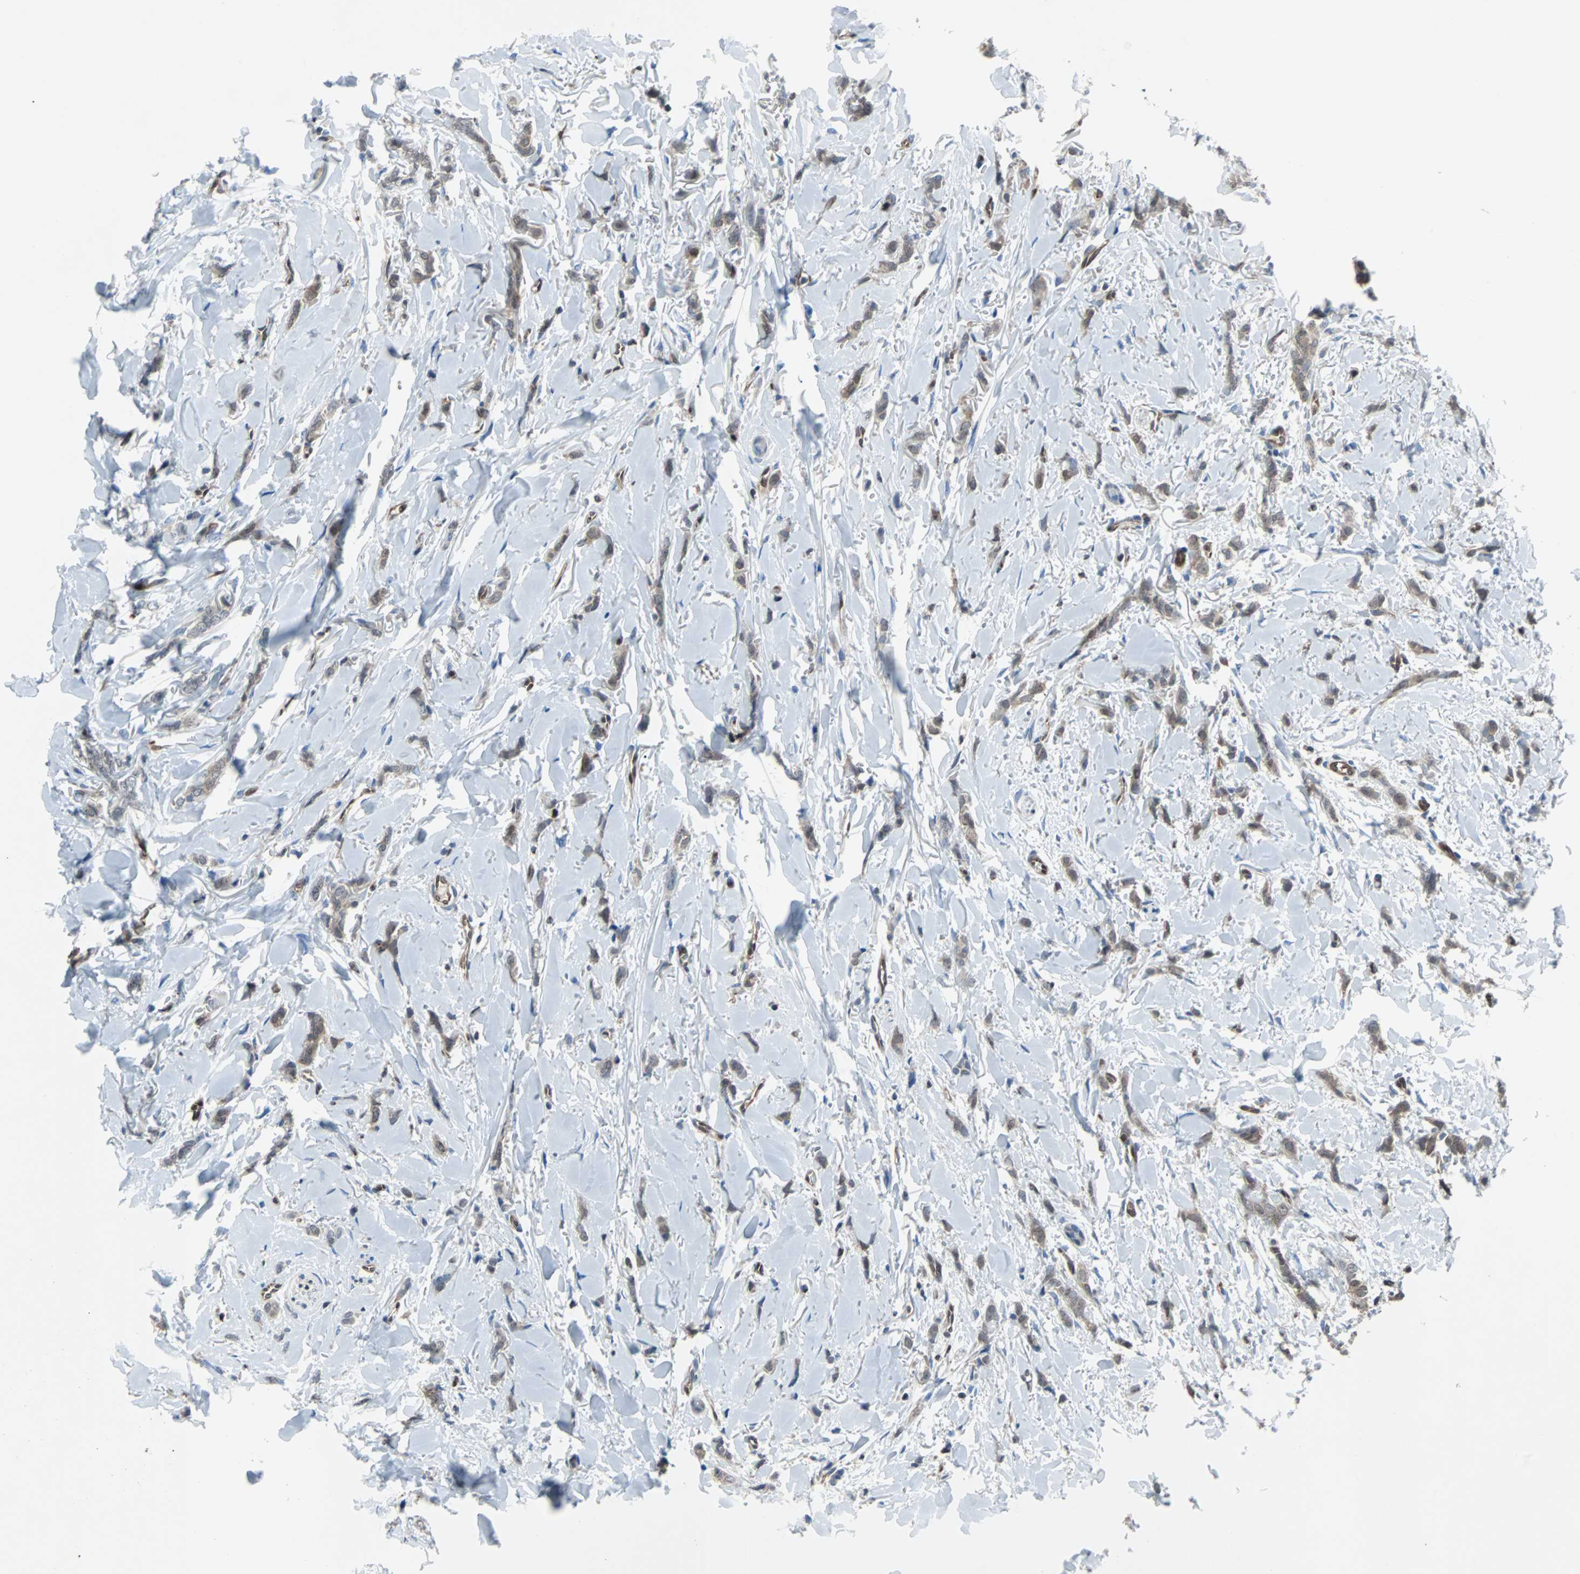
{"staining": {"intensity": "weak", "quantity": ">75%", "location": "cytoplasmic/membranous"}, "tissue": "breast cancer", "cell_type": "Tumor cells", "image_type": "cancer", "snomed": [{"axis": "morphology", "description": "Lobular carcinoma"}, {"axis": "topography", "description": "Skin"}, {"axis": "topography", "description": "Breast"}], "caption": "Breast cancer (lobular carcinoma) stained with immunohistochemistry shows weak cytoplasmic/membranous positivity in approximately >75% of tumor cells.", "gene": "MAP2K6", "patient": {"sex": "female", "age": 46}}